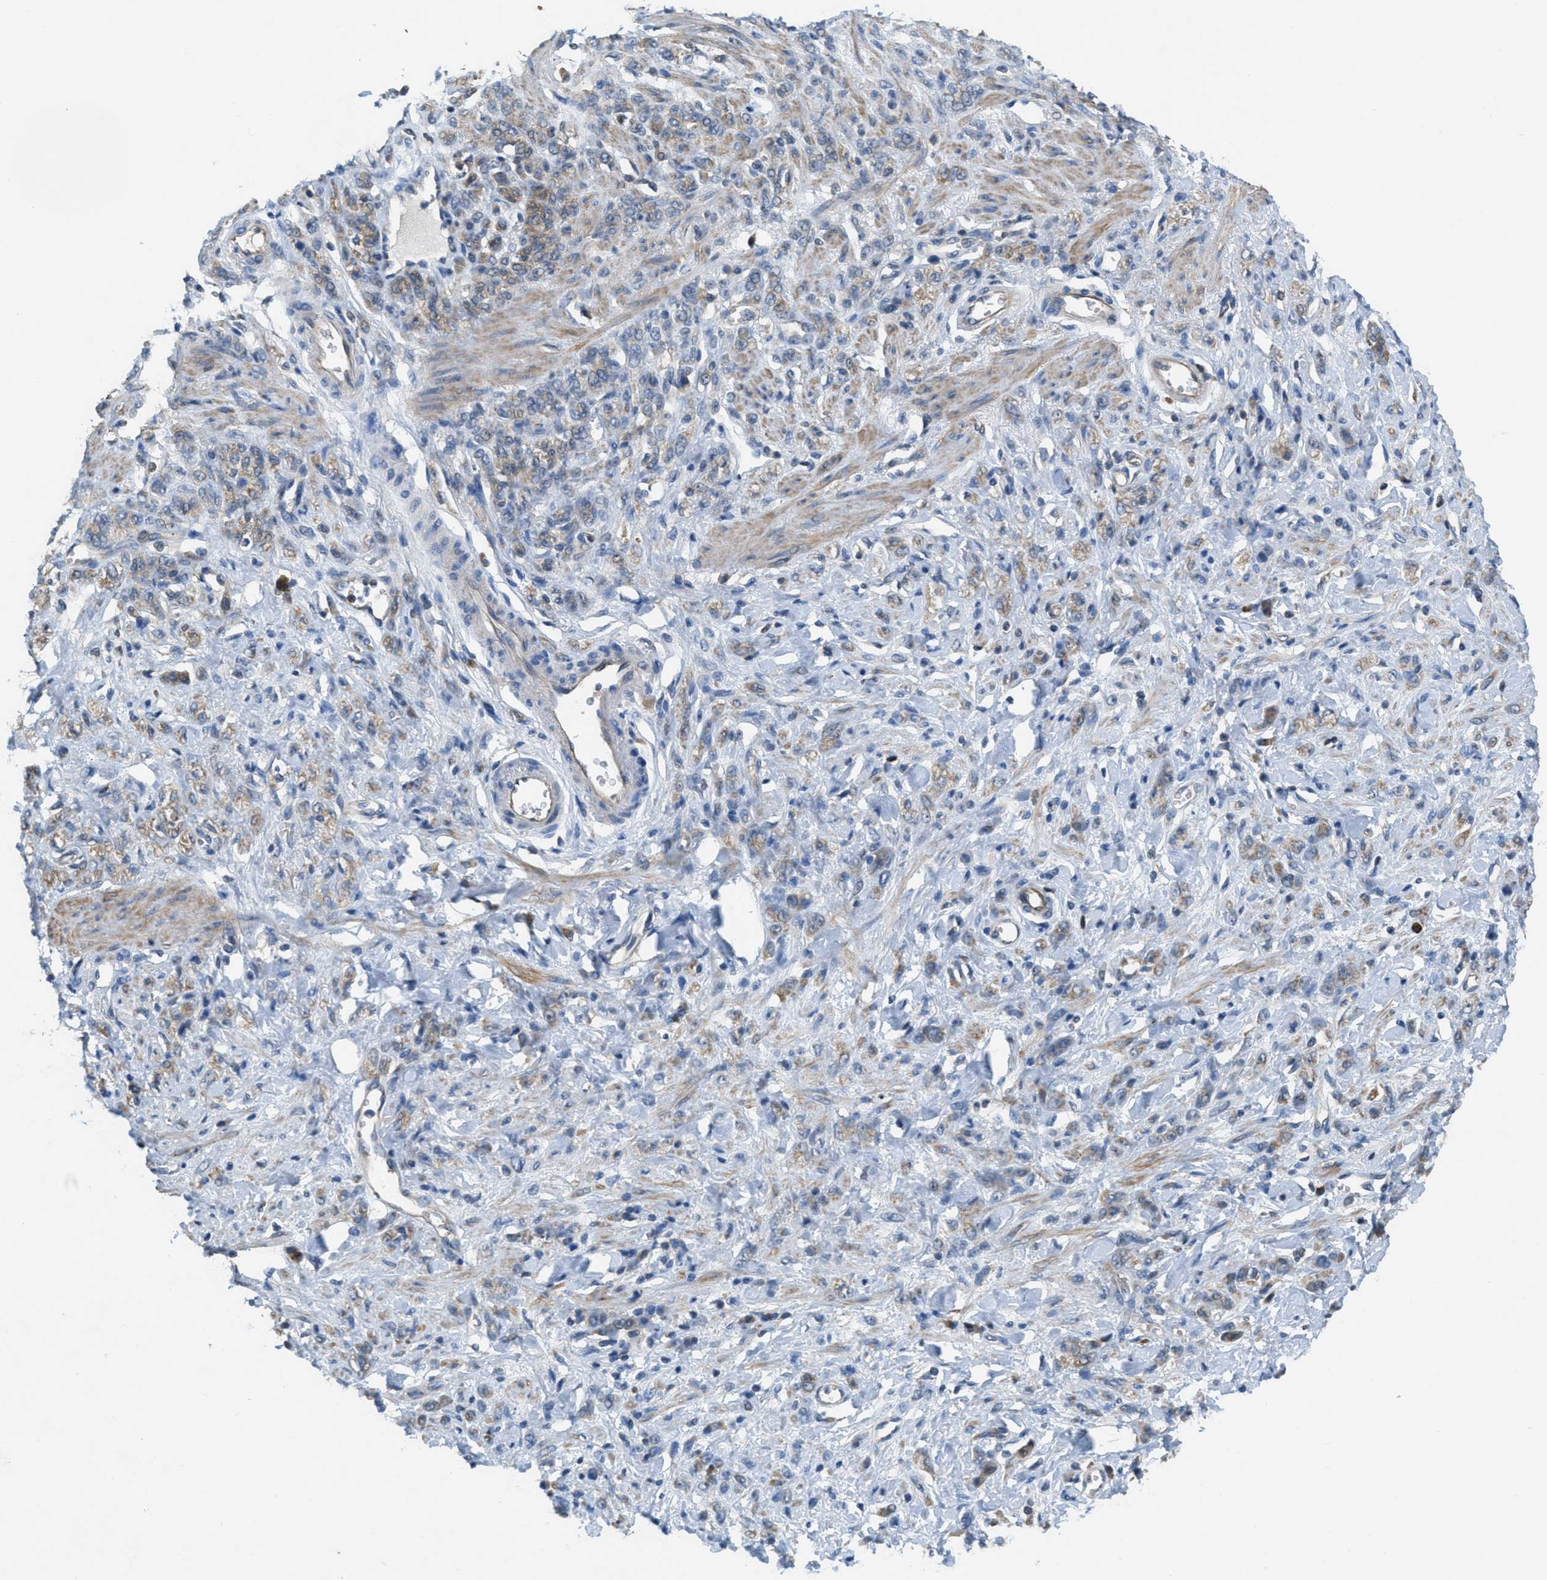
{"staining": {"intensity": "weak", "quantity": ">75%", "location": "cytoplasmic/membranous"}, "tissue": "stomach cancer", "cell_type": "Tumor cells", "image_type": "cancer", "snomed": [{"axis": "morphology", "description": "Normal tissue, NOS"}, {"axis": "morphology", "description": "Adenocarcinoma, NOS"}, {"axis": "topography", "description": "Stomach"}], "caption": "Immunohistochemical staining of human stomach cancer (adenocarcinoma) demonstrates low levels of weak cytoplasmic/membranous expression in about >75% of tumor cells.", "gene": "PIP5K1C", "patient": {"sex": "male", "age": 82}}